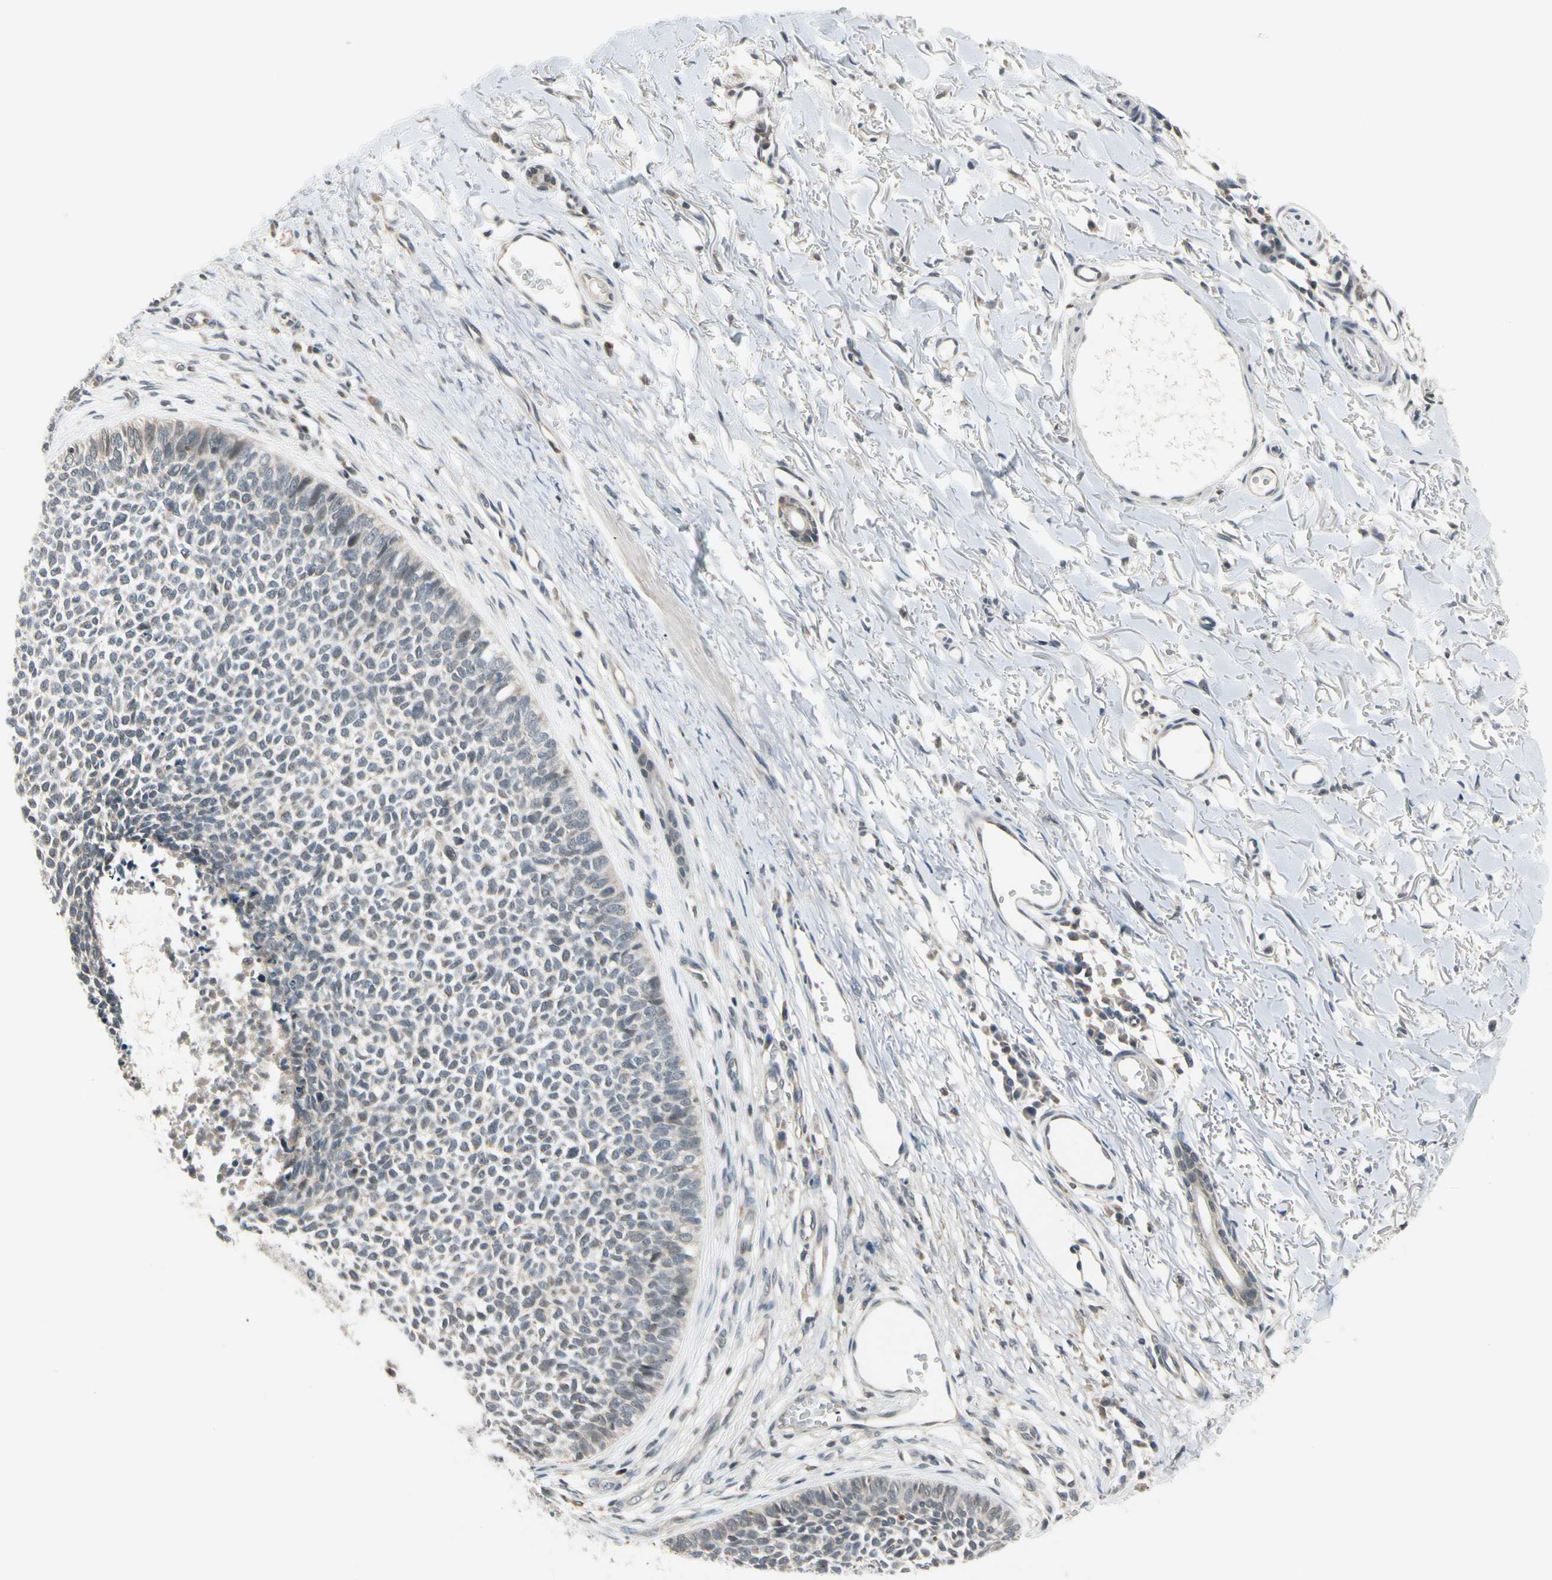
{"staining": {"intensity": "weak", "quantity": "25%-75%", "location": "cytoplasmic/membranous"}, "tissue": "skin cancer", "cell_type": "Tumor cells", "image_type": "cancer", "snomed": [{"axis": "morphology", "description": "Basal cell carcinoma"}, {"axis": "topography", "description": "Skin"}], "caption": "Protein analysis of skin basal cell carcinoma tissue exhibits weak cytoplasmic/membranous positivity in about 25%-75% of tumor cells. (brown staining indicates protein expression, while blue staining denotes nuclei).", "gene": "TAF12", "patient": {"sex": "female", "age": 84}}